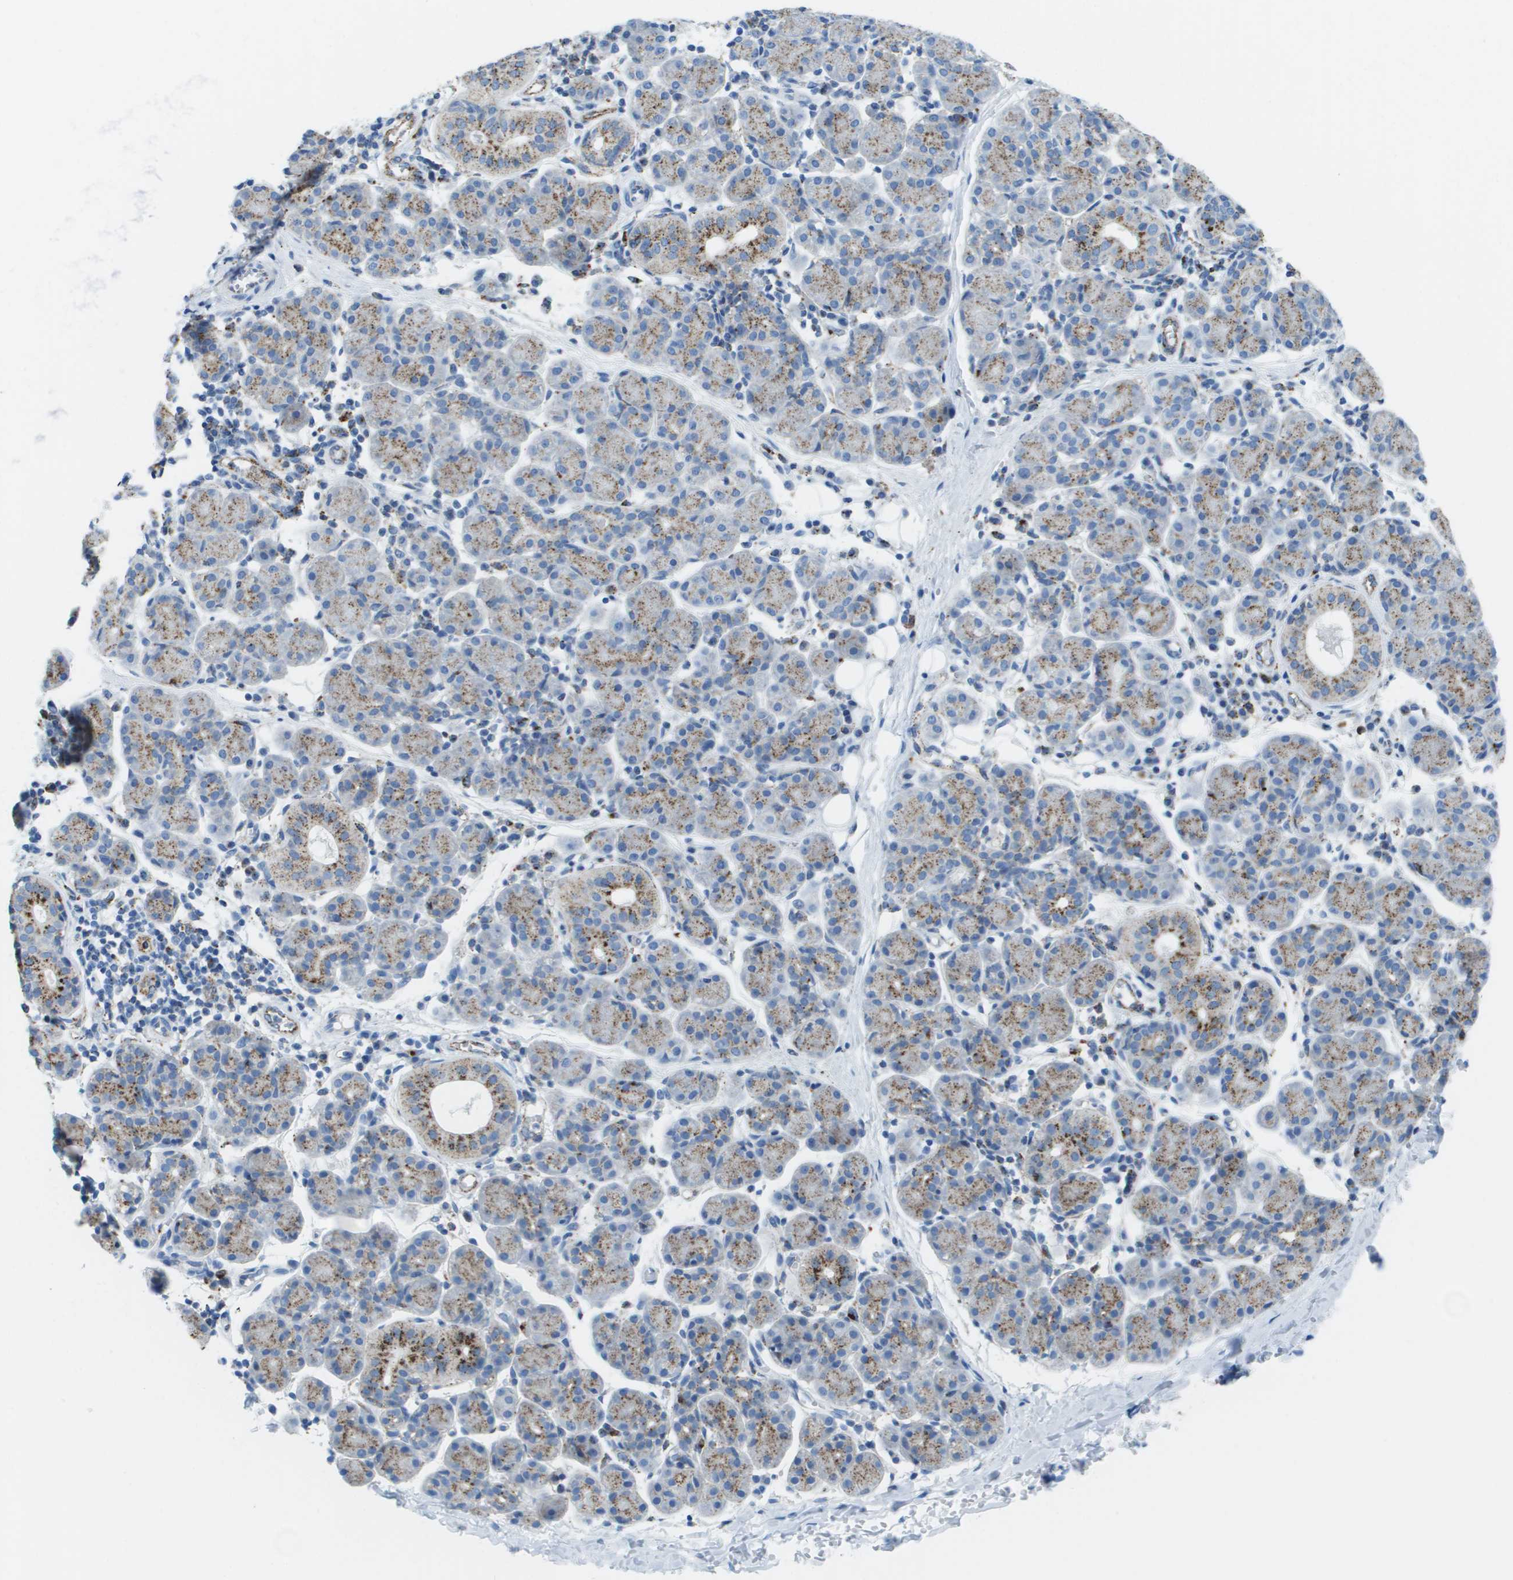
{"staining": {"intensity": "moderate", "quantity": "25%-75%", "location": "cytoplasmic/membranous"}, "tissue": "salivary gland", "cell_type": "Glandular cells", "image_type": "normal", "snomed": [{"axis": "morphology", "description": "Normal tissue, NOS"}, {"axis": "morphology", "description": "Inflammation, NOS"}, {"axis": "topography", "description": "Lymph node"}, {"axis": "topography", "description": "Salivary gland"}], "caption": "An immunohistochemistry micrograph of benign tissue is shown. Protein staining in brown highlights moderate cytoplasmic/membranous positivity in salivary gland within glandular cells.", "gene": "PRCP", "patient": {"sex": "male", "age": 3}}